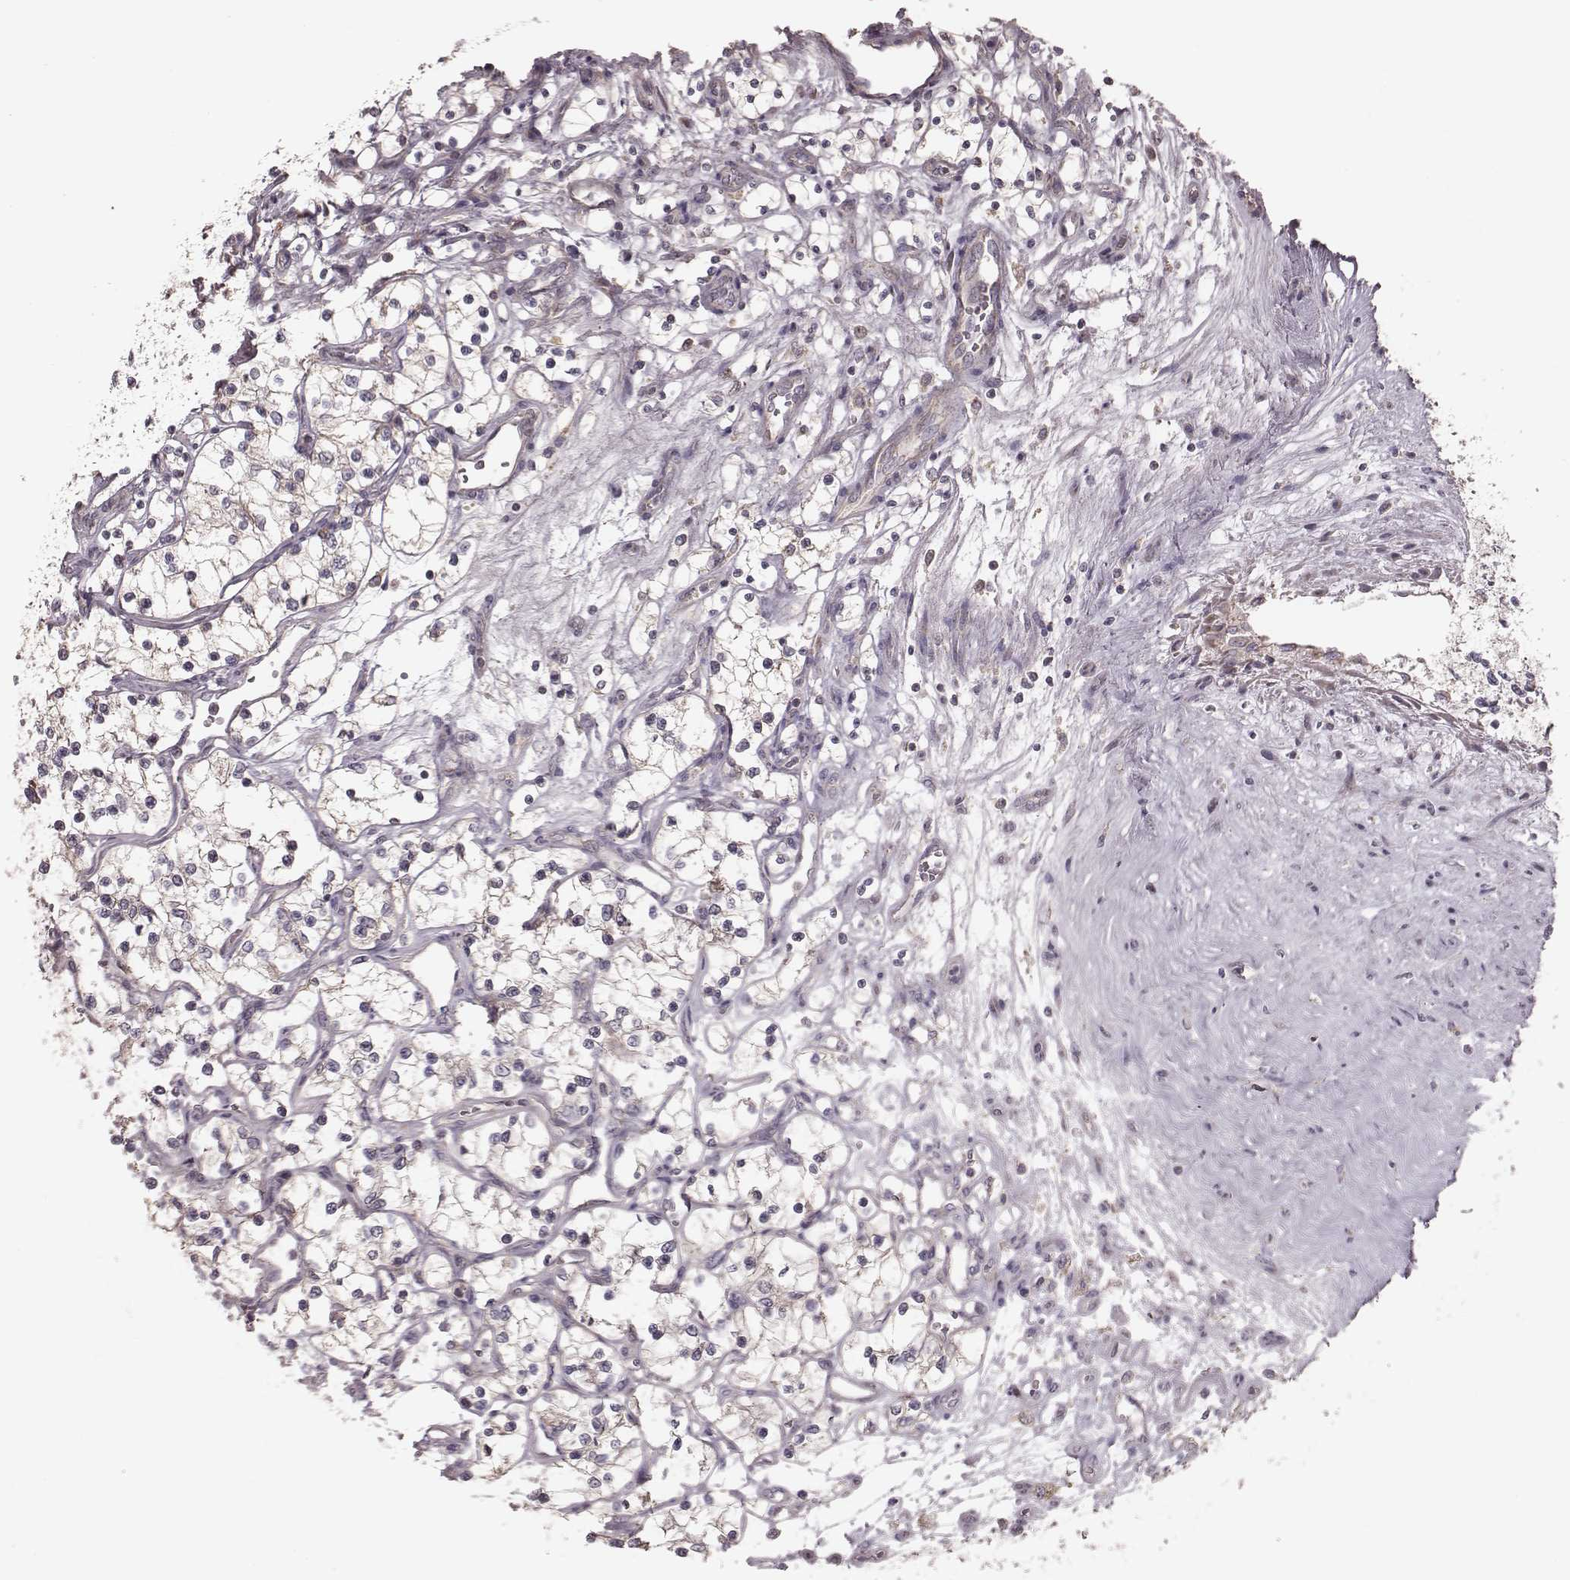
{"staining": {"intensity": "weak", "quantity": "<25%", "location": "cytoplasmic/membranous"}, "tissue": "renal cancer", "cell_type": "Tumor cells", "image_type": "cancer", "snomed": [{"axis": "morphology", "description": "Adenocarcinoma, NOS"}, {"axis": "topography", "description": "Kidney"}], "caption": "Renal adenocarcinoma was stained to show a protein in brown. There is no significant positivity in tumor cells.", "gene": "MRPS27", "patient": {"sex": "female", "age": 69}}